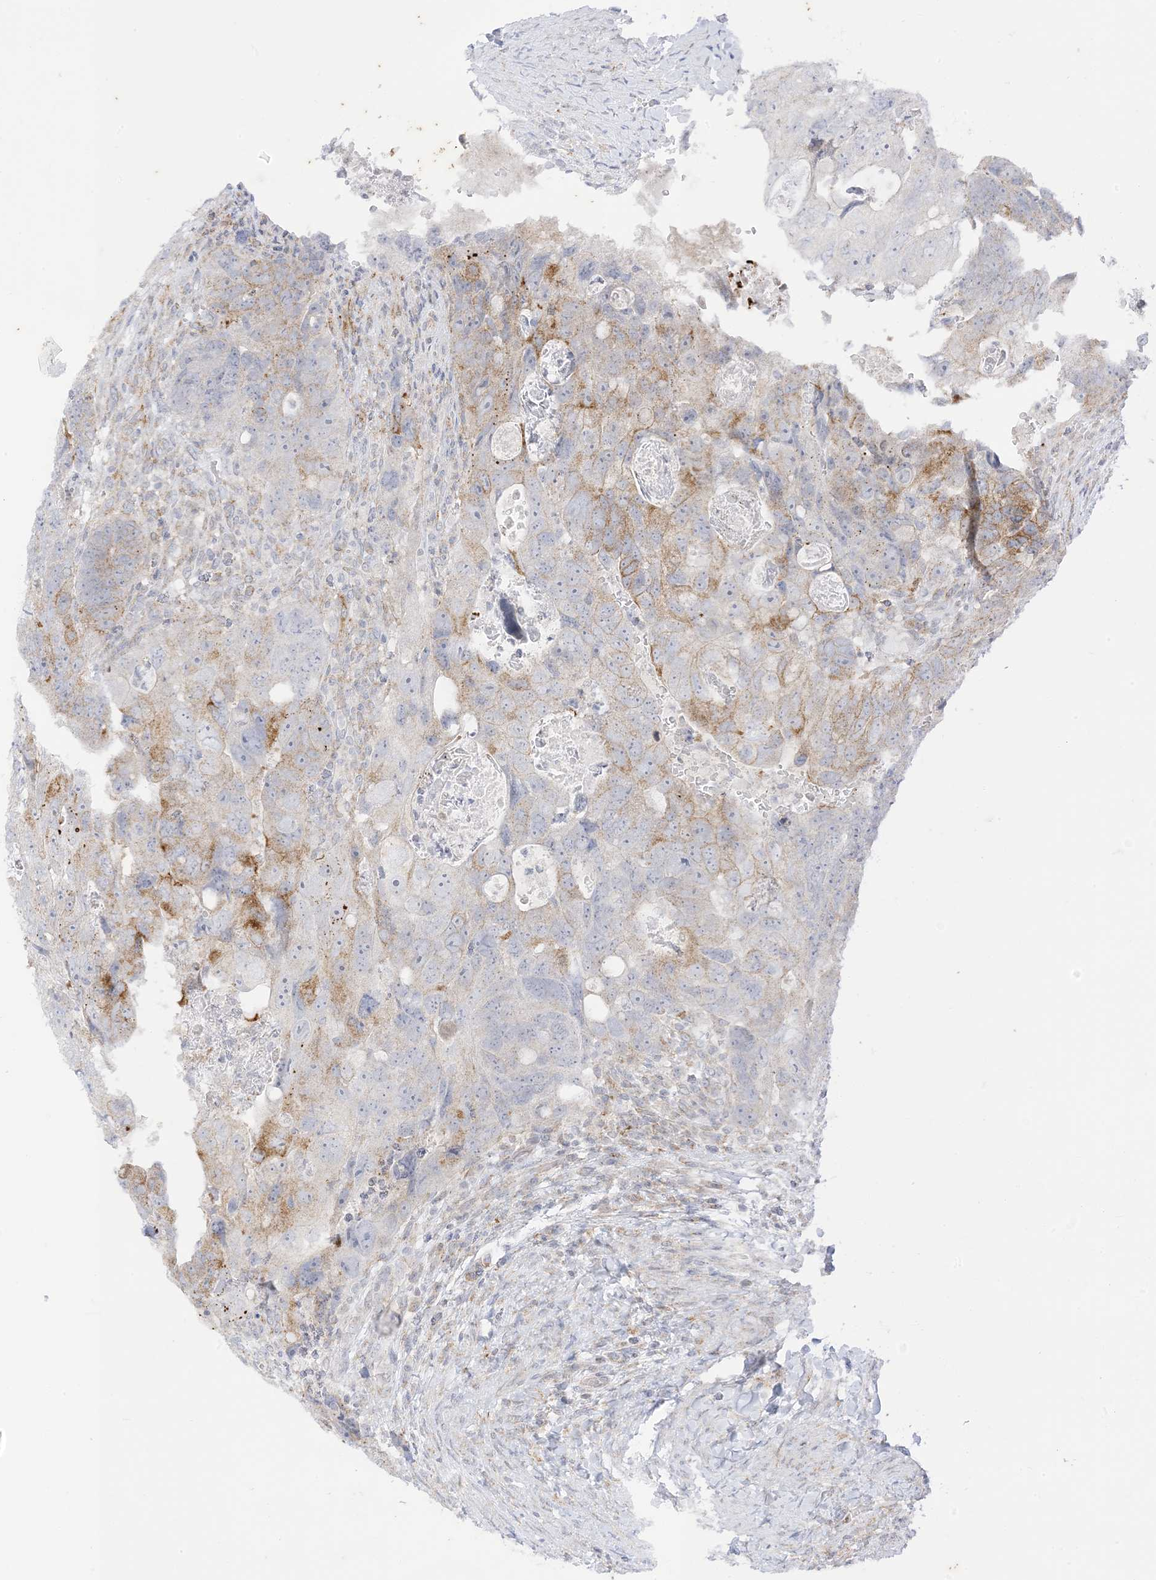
{"staining": {"intensity": "moderate", "quantity": "<25%", "location": "cytoplasmic/membranous"}, "tissue": "colorectal cancer", "cell_type": "Tumor cells", "image_type": "cancer", "snomed": [{"axis": "morphology", "description": "Adenocarcinoma, NOS"}, {"axis": "topography", "description": "Rectum"}], "caption": "Protein expression analysis of human colorectal cancer reveals moderate cytoplasmic/membranous positivity in about <25% of tumor cells.", "gene": "RAC1", "patient": {"sex": "male", "age": 59}}